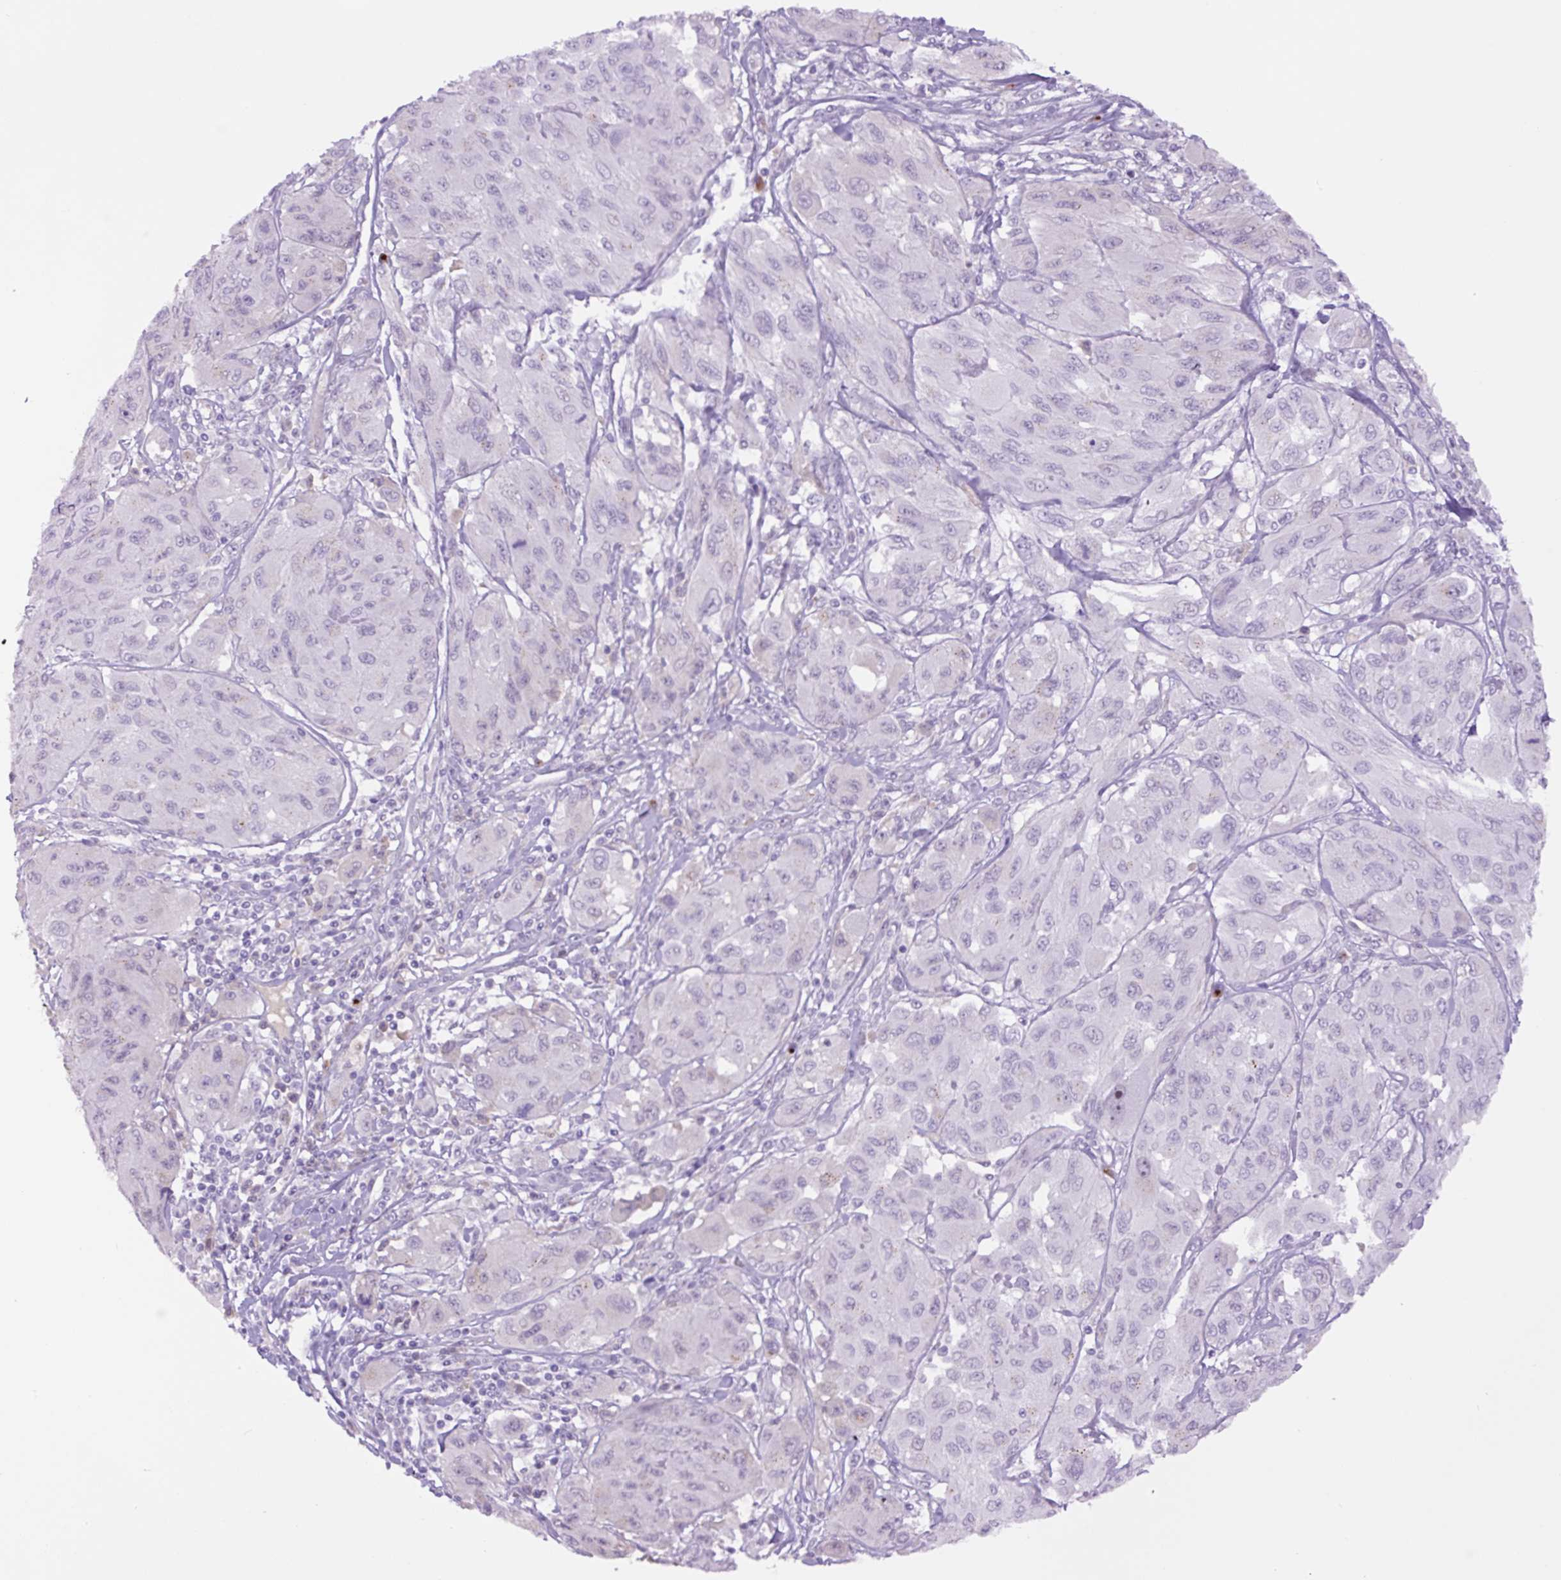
{"staining": {"intensity": "negative", "quantity": "none", "location": "none"}, "tissue": "melanoma", "cell_type": "Tumor cells", "image_type": "cancer", "snomed": [{"axis": "morphology", "description": "Malignant melanoma, NOS"}, {"axis": "topography", "description": "Skin"}], "caption": "Immunohistochemical staining of human melanoma shows no significant staining in tumor cells. (DAB (3,3'-diaminobenzidine) IHC, high magnification).", "gene": "MFSD3", "patient": {"sex": "female", "age": 91}}